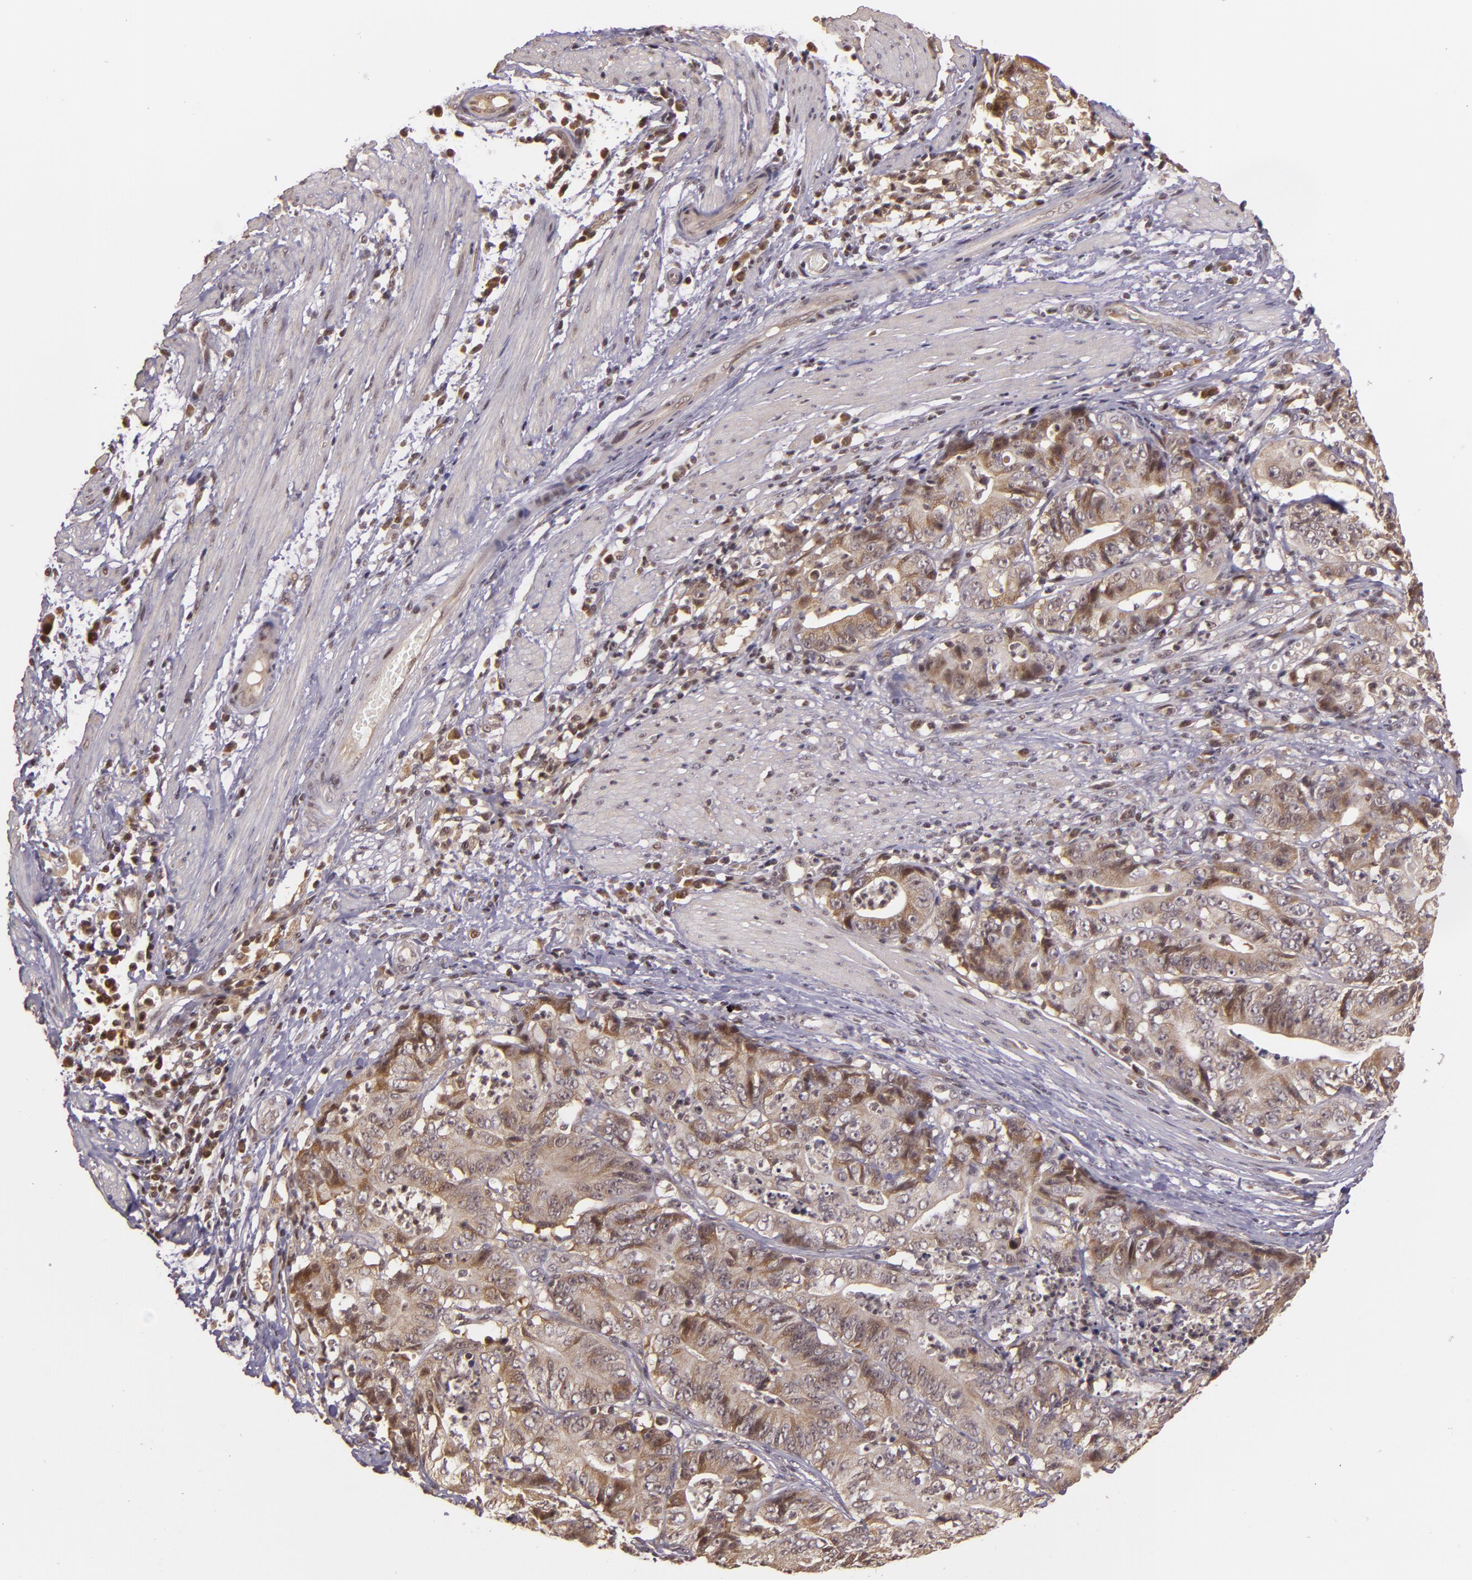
{"staining": {"intensity": "moderate", "quantity": "25%-75%", "location": "cytoplasmic/membranous,nuclear"}, "tissue": "stomach cancer", "cell_type": "Tumor cells", "image_type": "cancer", "snomed": [{"axis": "morphology", "description": "Adenocarcinoma, NOS"}, {"axis": "topography", "description": "Stomach, lower"}], "caption": "A high-resolution photomicrograph shows IHC staining of stomach cancer (adenocarcinoma), which shows moderate cytoplasmic/membranous and nuclear positivity in about 25%-75% of tumor cells.", "gene": "TXNRD2", "patient": {"sex": "female", "age": 86}}